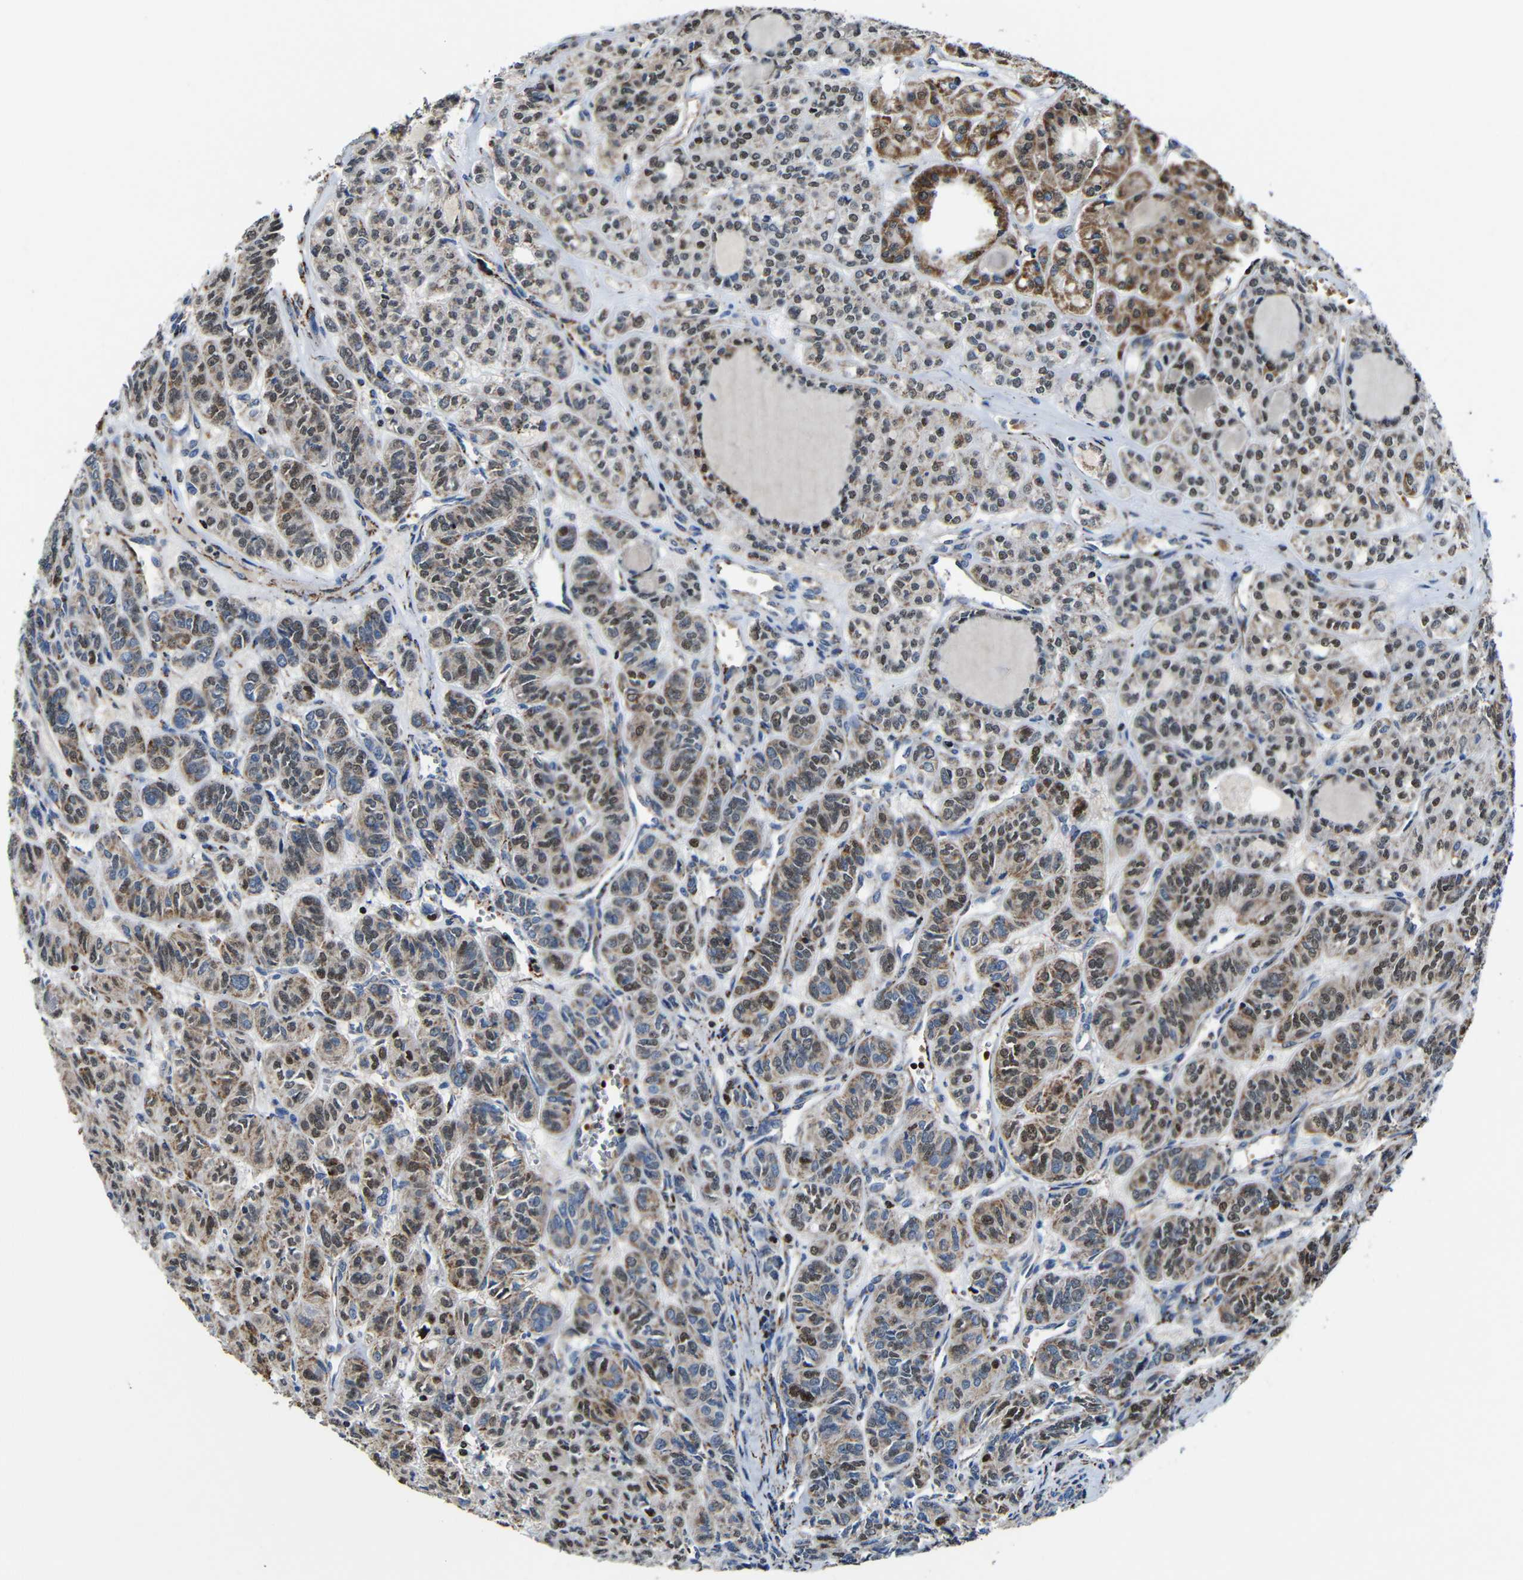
{"staining": {"intensity": "moderate", "quantity": "25%-75%", "location": "cytoplasmic/membranous,nuclear"}, "tissue": "thyroid cancer", "cell_type": "Tumor cells", "image_type": "cancer", "snomed": [{"axis": "morphology", "description": "Follicular adenoma carcinoma, NOS"}, {"axis": "topography", "description": "Thyroid gland"}], "caption": "Tumor cells display medium levels of moderate cytoplasmic/membranous and nuclear expression in approximately 25%-75% of cells in follicular adenoma carcinoma (thyroid). (Brightfield microscopy of DAB IHC at high magnification).", "gene": "CA5B", "patient": {"sex": "female", "age": 71}}